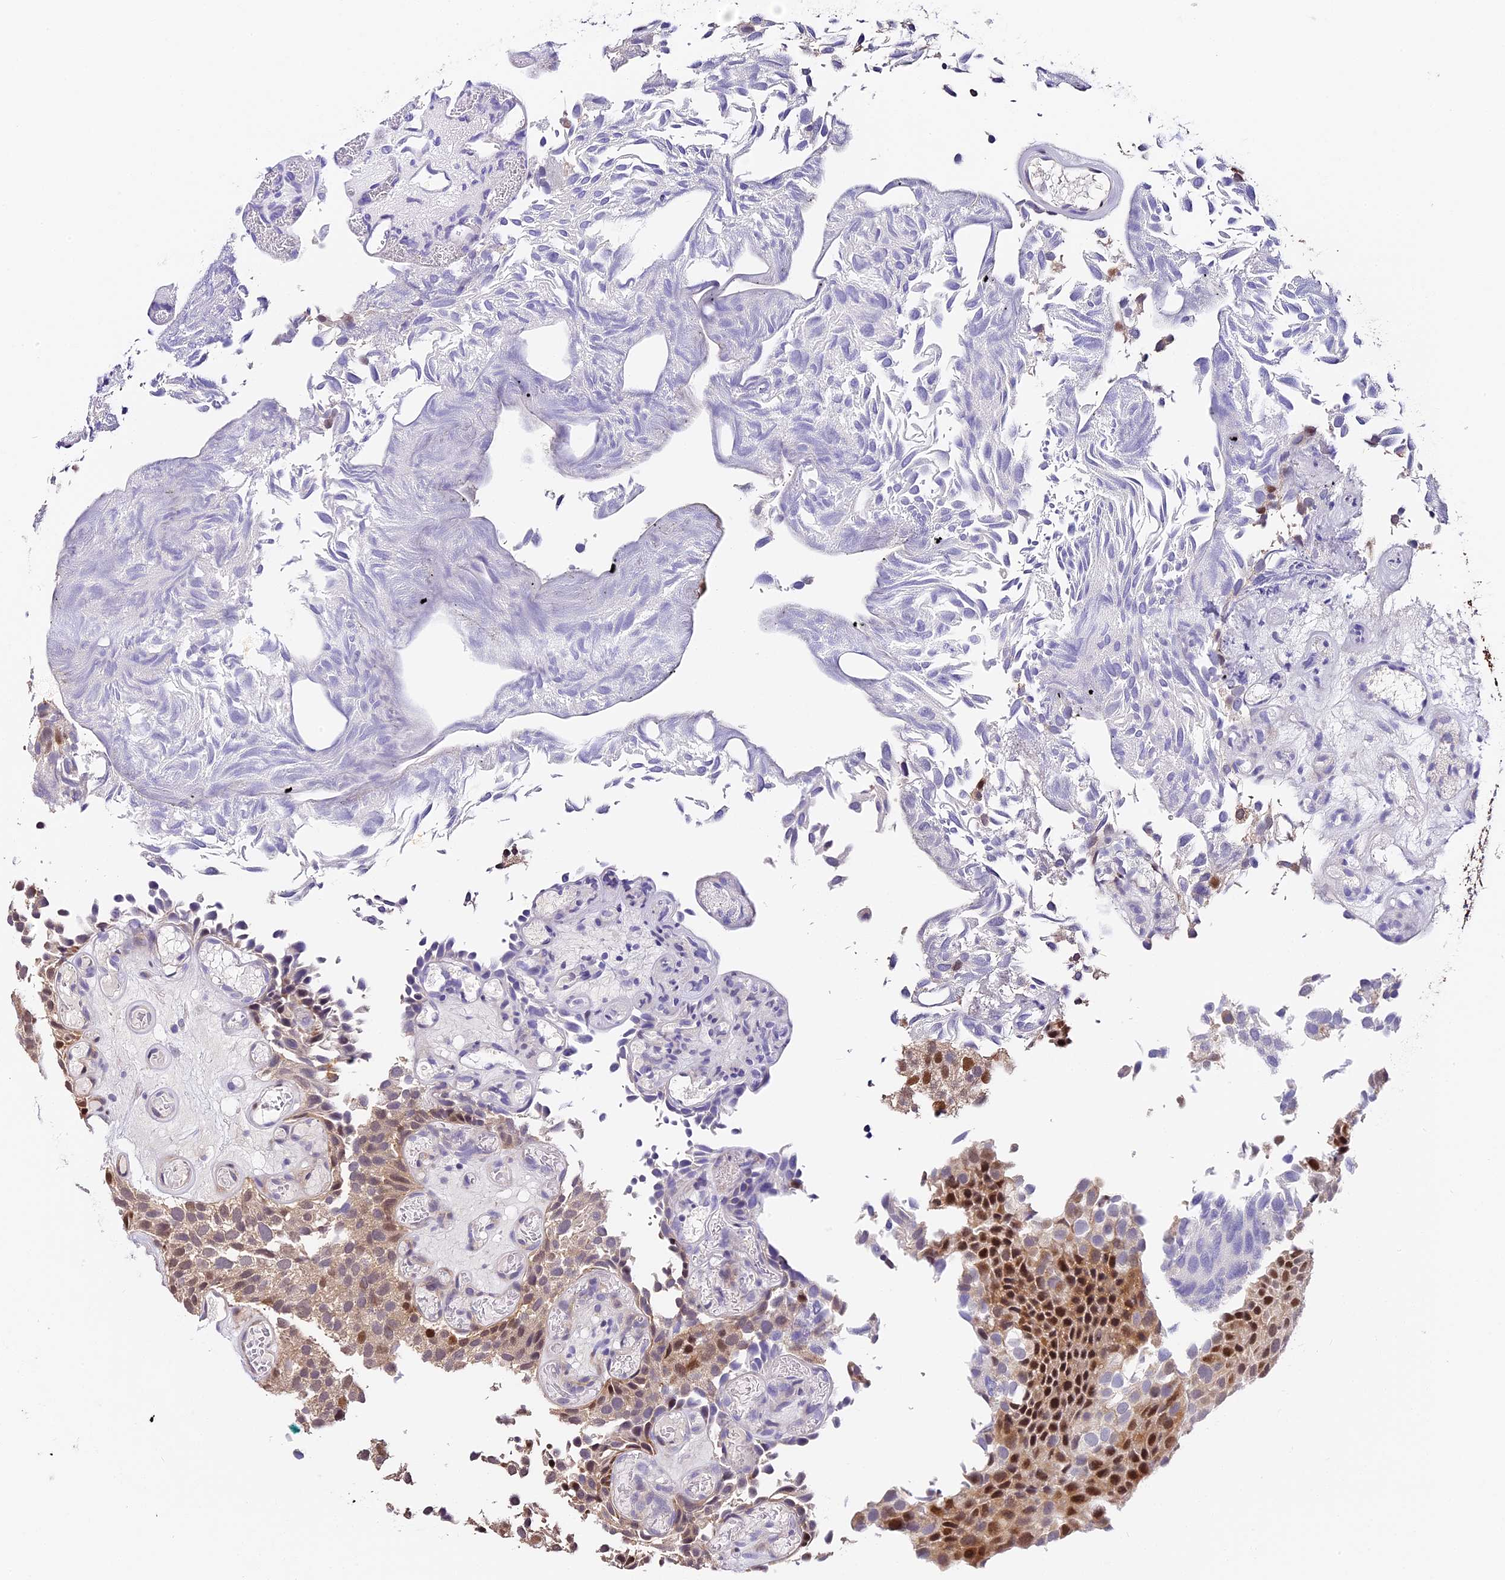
{"staining": {"intensity": "moderate", "quantity": "25%-75%", "location": "nuclear"}, "tissue": "urothelial cancer", "cell_type": "Tumor cells", "image_type": "cancer", "snomed": [{"axis": "morphology", "description": "Urothelial carcinoma, Low grade"}, {"axis": "topography", "description": "Urinary bladder"}], "caption": "Human urothelial carcinoma (low-grade) stained with a brown dye displays moderate nuclear positive positivity in approximately 25%-75% of tumor cells.", "gene": "MIDN", "patient": {"sex": "male", "age": 89}}